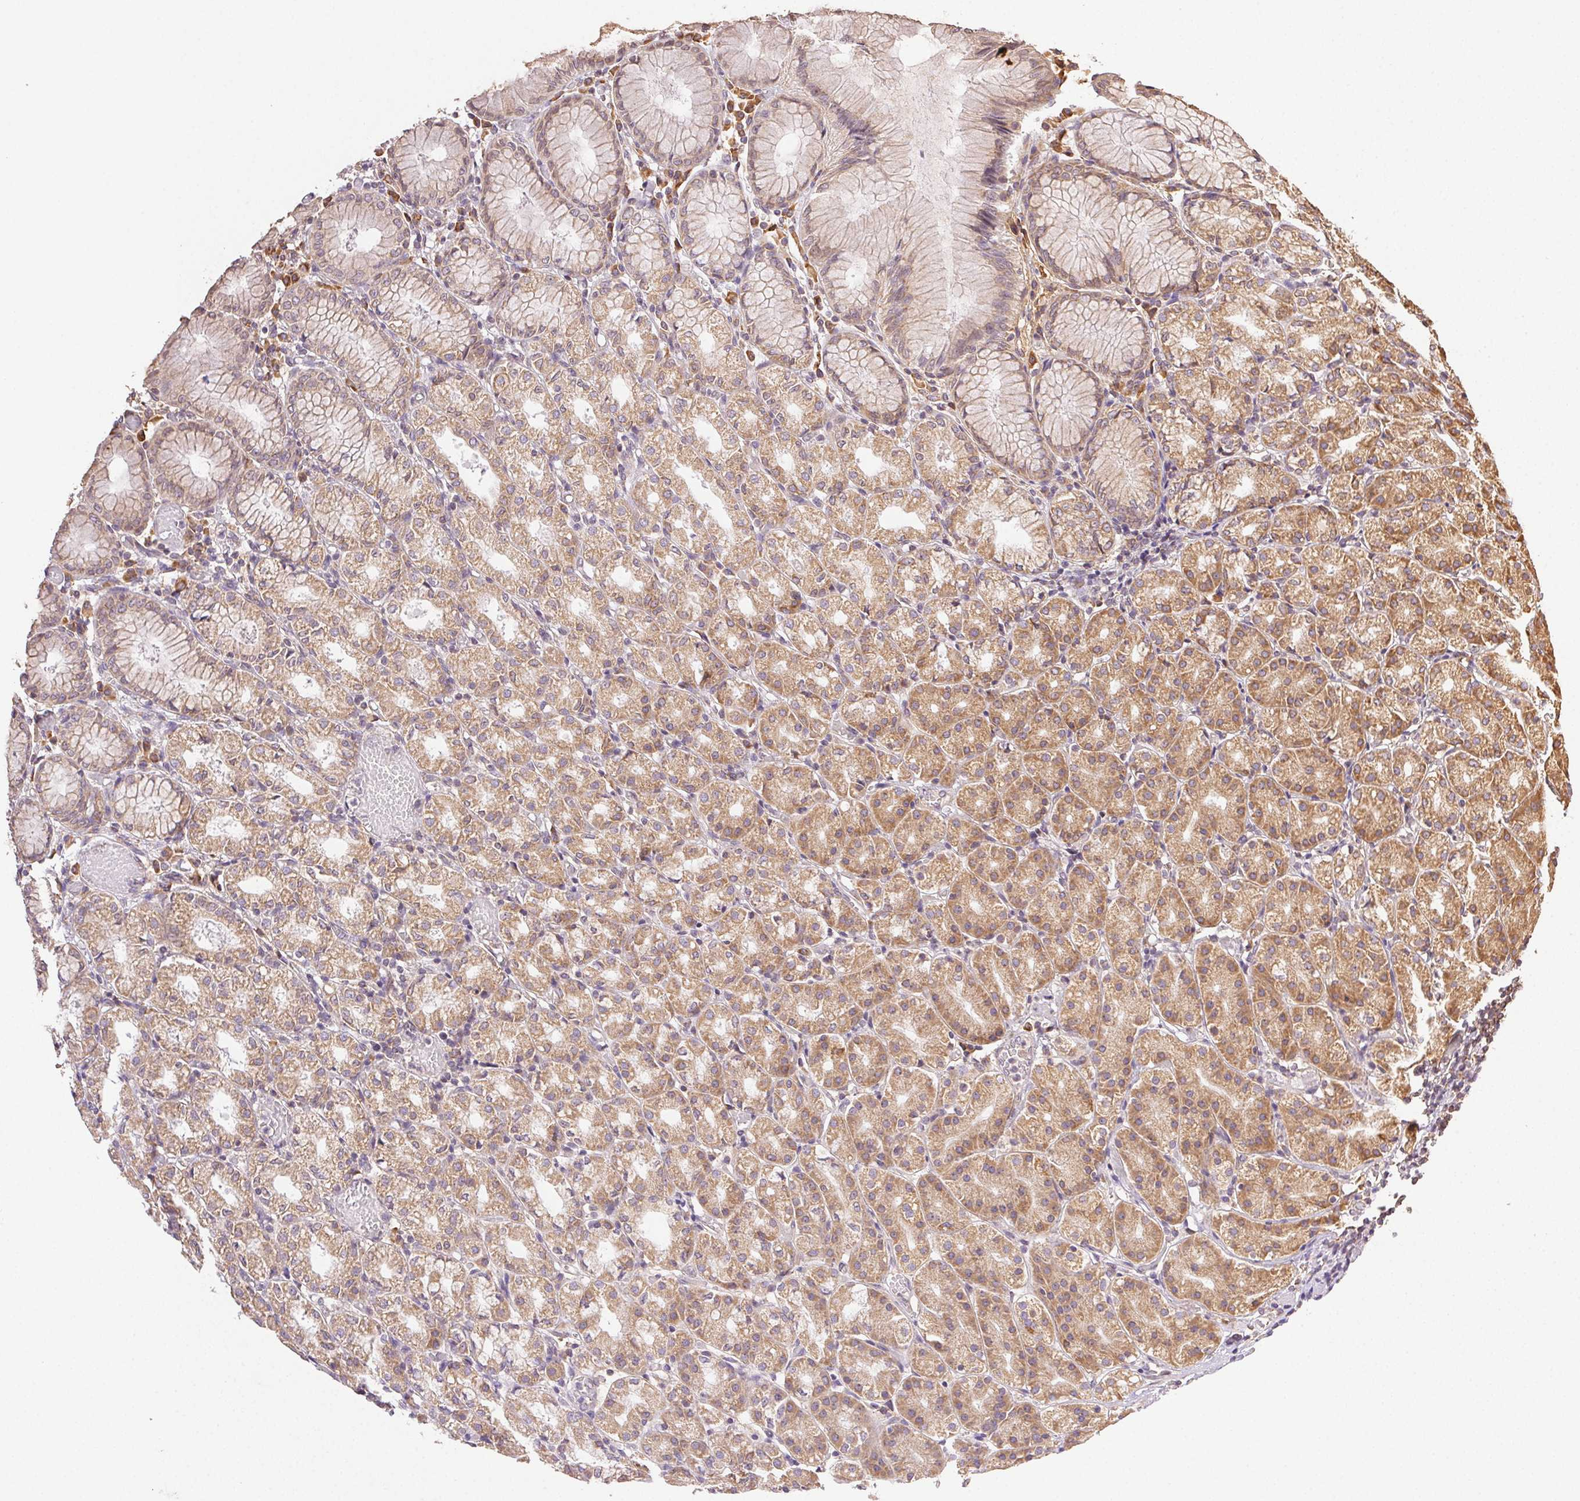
{"staining": {"intensity": "moderate", "quantity": ">75%", "location": "cytoplasmic/membranous"}, "tissue": "stomach", "cell_type": "Glandular cells", "image_type": "normal", "snomed": [{"axis": "morphology", "description": "Normal tissue, NOS"}, {"axis": "topography", "description": "Stomach"}], "caption": "Protein expression analysis of benign human stomach reveals moderate cytoplasmic/membranous positivity in about >75% of glandular cells.", "gene": "ENTREP1", "patient": {"sex": "female", "age": 57}}